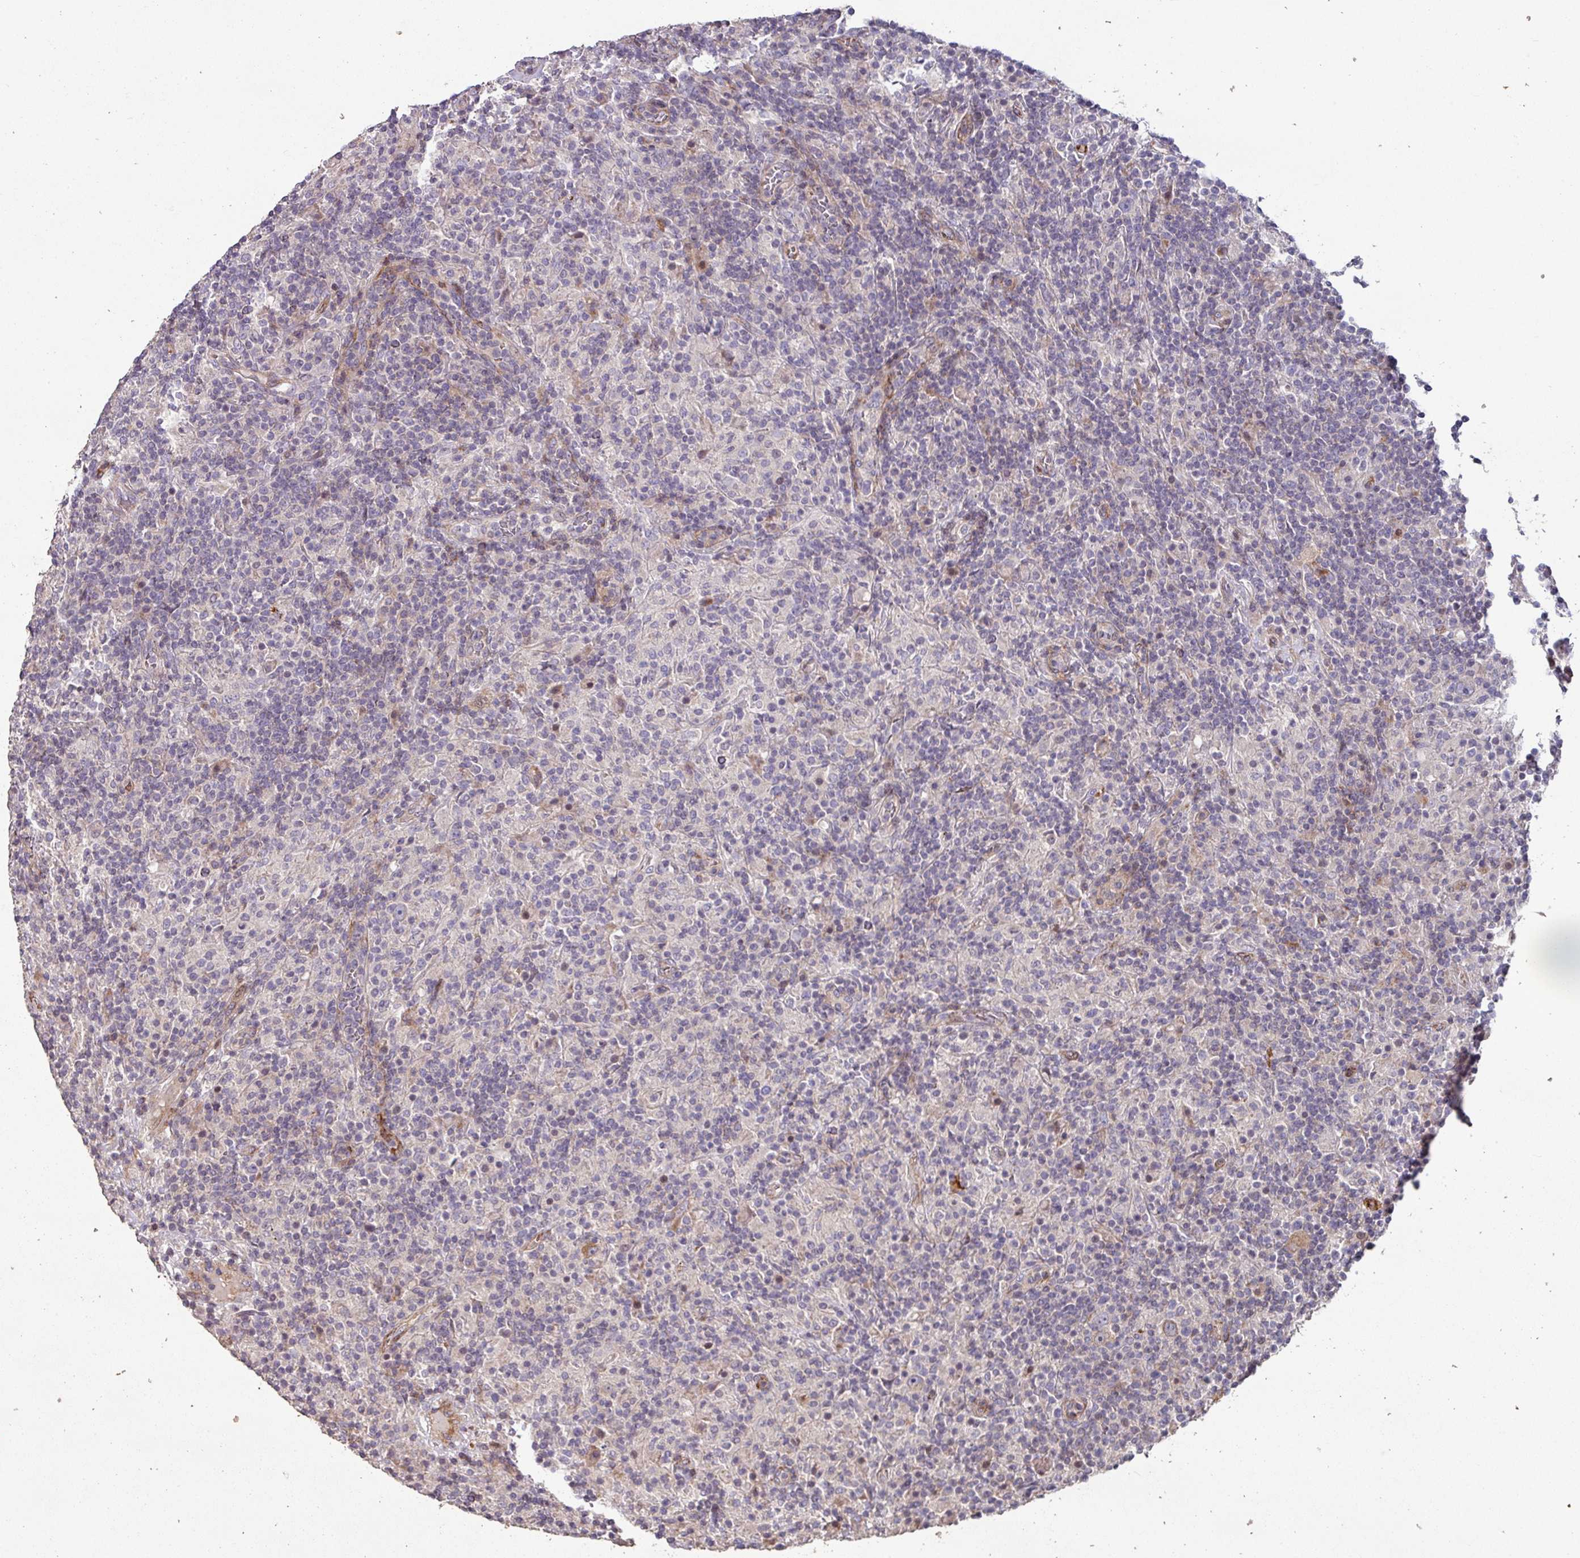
{"staining": {"intensity": "negative", "quantity": "none", "location": "none"}, "tissue": "lymphoma", "cell_type": "Tumor cells", "image_type": "cancer", "snomed": [{"axis": "morphology", "description": "Hodgkin's disease, NOS"}, {"axis": "topography", "description": "Lymph node"}], "caption": "Immunohistochemistry photomicrograph of lymphoma stained for a protein (brown), which exhibits no expression in tumor cells.", "gene": "RPL23A", "patient": {"sex": "male", "age": 70}}